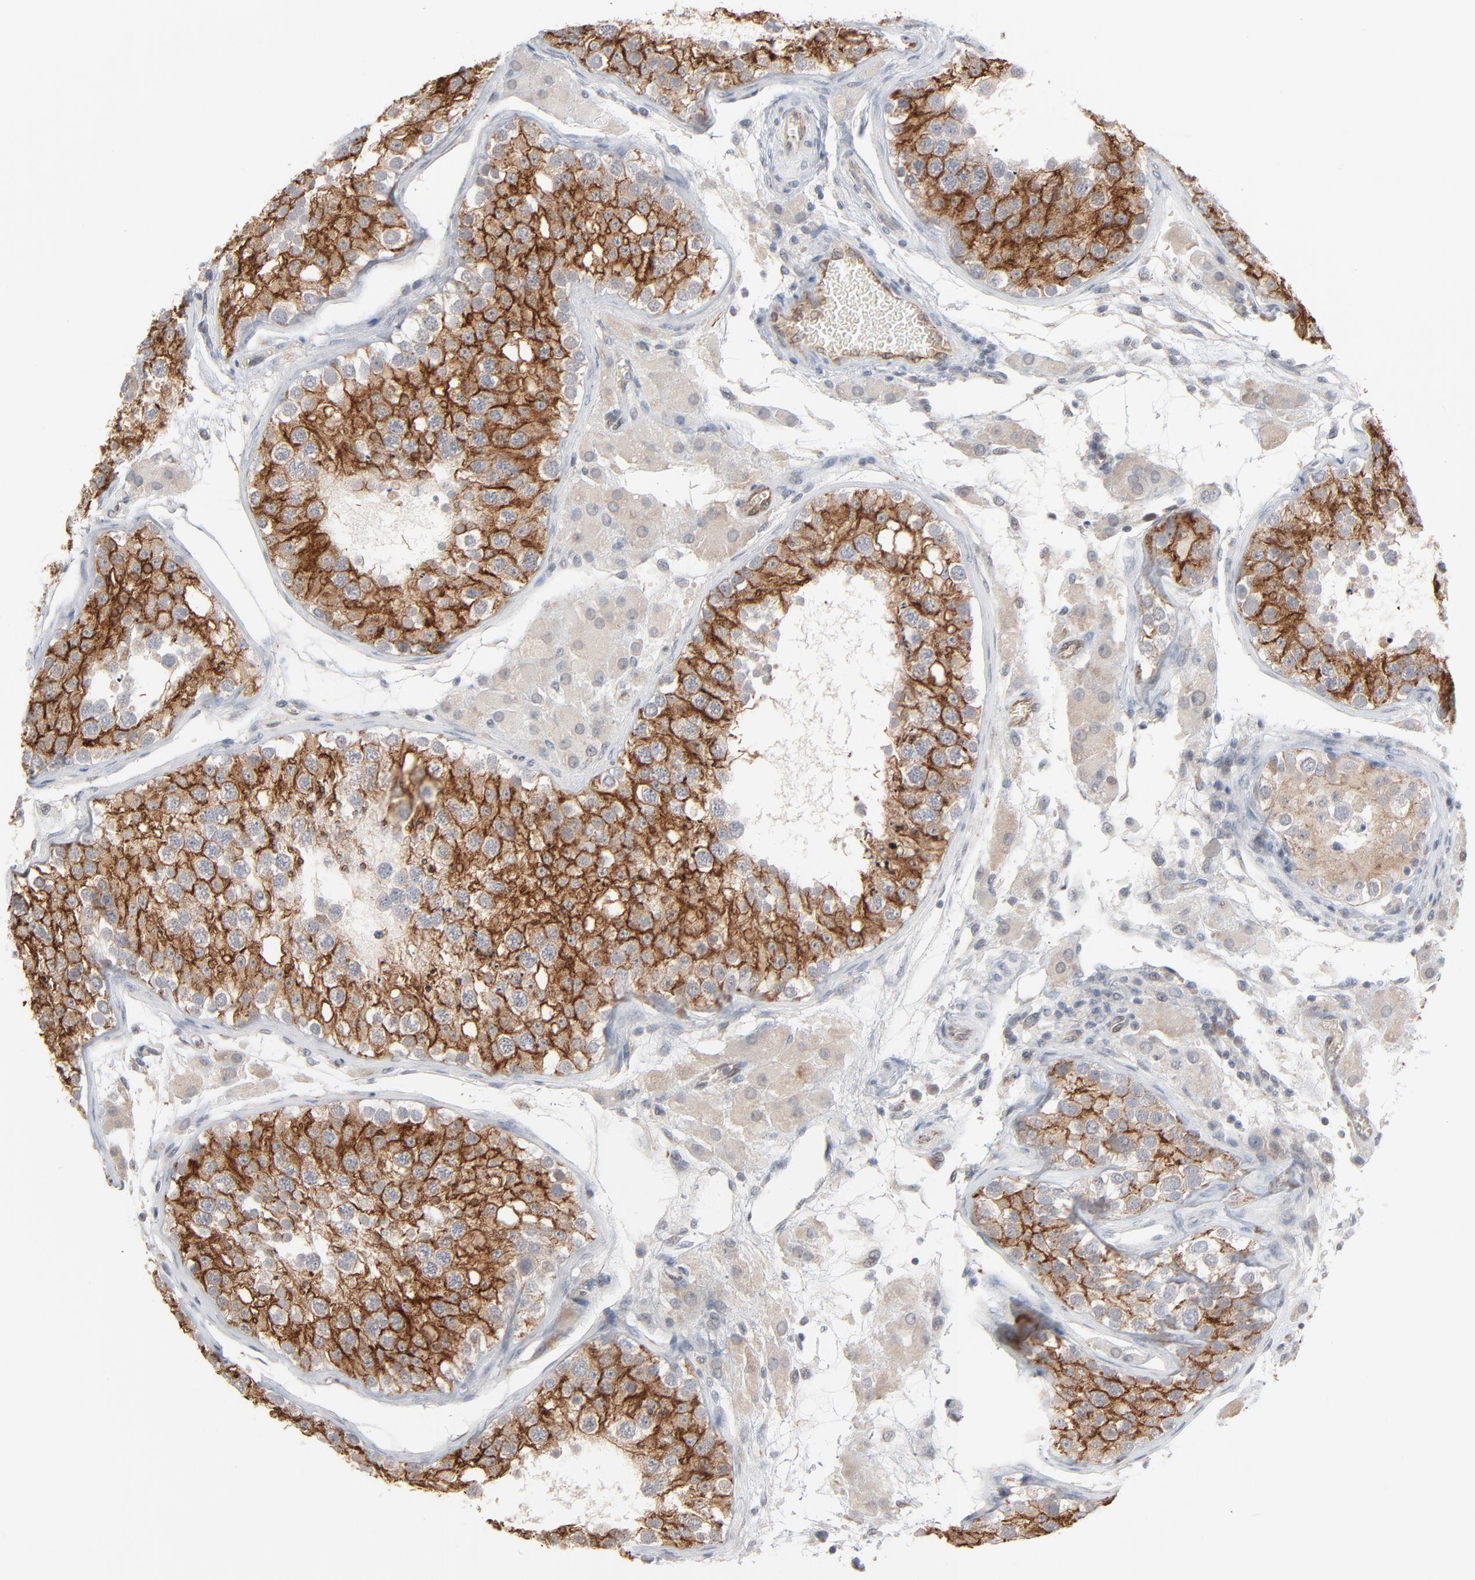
{"staining": {"intensity": "strong", "quantity": ">75%", "location": "cytoplasmic/membranous"}, "tissue": "testis", "cell_type": "Cells in seminiferous ducts", "image_type": "normal", "snomed": [{"axis": "morphology", "description": "Normal tissue, NOS"}, {"axis": "topography", "description": "Testis"}], "caption": "Protein analysis of normal testis demonstrates strong cytoplasmic/membranous staining in approximately >75% of cells in seminiferous ducts.", "gene": "ITPR3", "patient": {"sex": "male", "age": 26}}